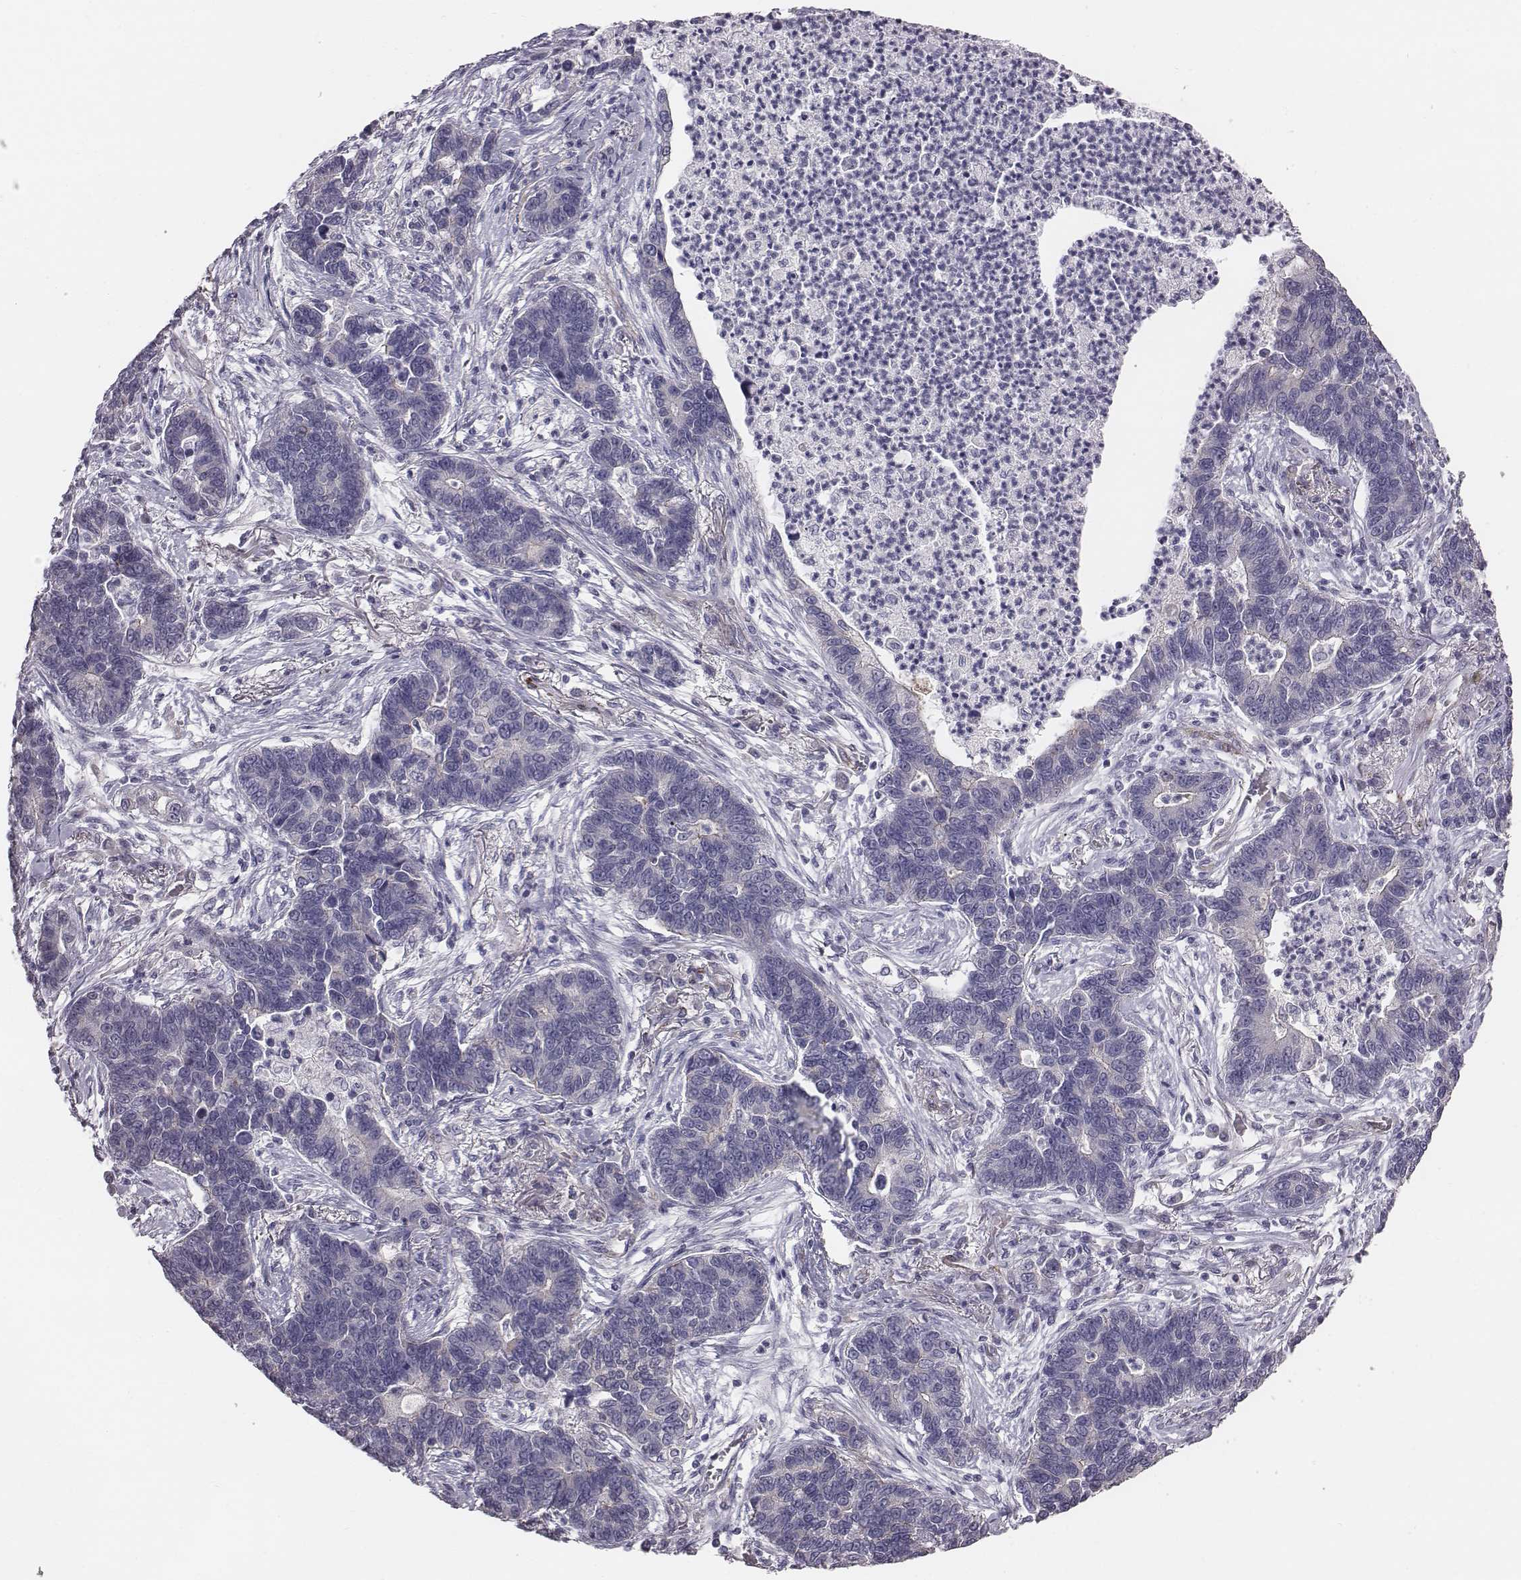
{"staining": {"intensity": "negative", "quantity": "none", "location": "none"}, "tissue": "lung cancer", "cell_type": "Tumor cells", "image_type": "cancer", "snomed": [{"axis": "morphology", "description": "Adenocarcinoma, NOS"}, {"axis": "topography", "description": "Lung"}], "caption": "Human lung cancer stained for a protein using IHC exhibits no positivity in tumor cells.", "gene": "PRKCZ", "patient": {"sex": "female", "age": 57}}